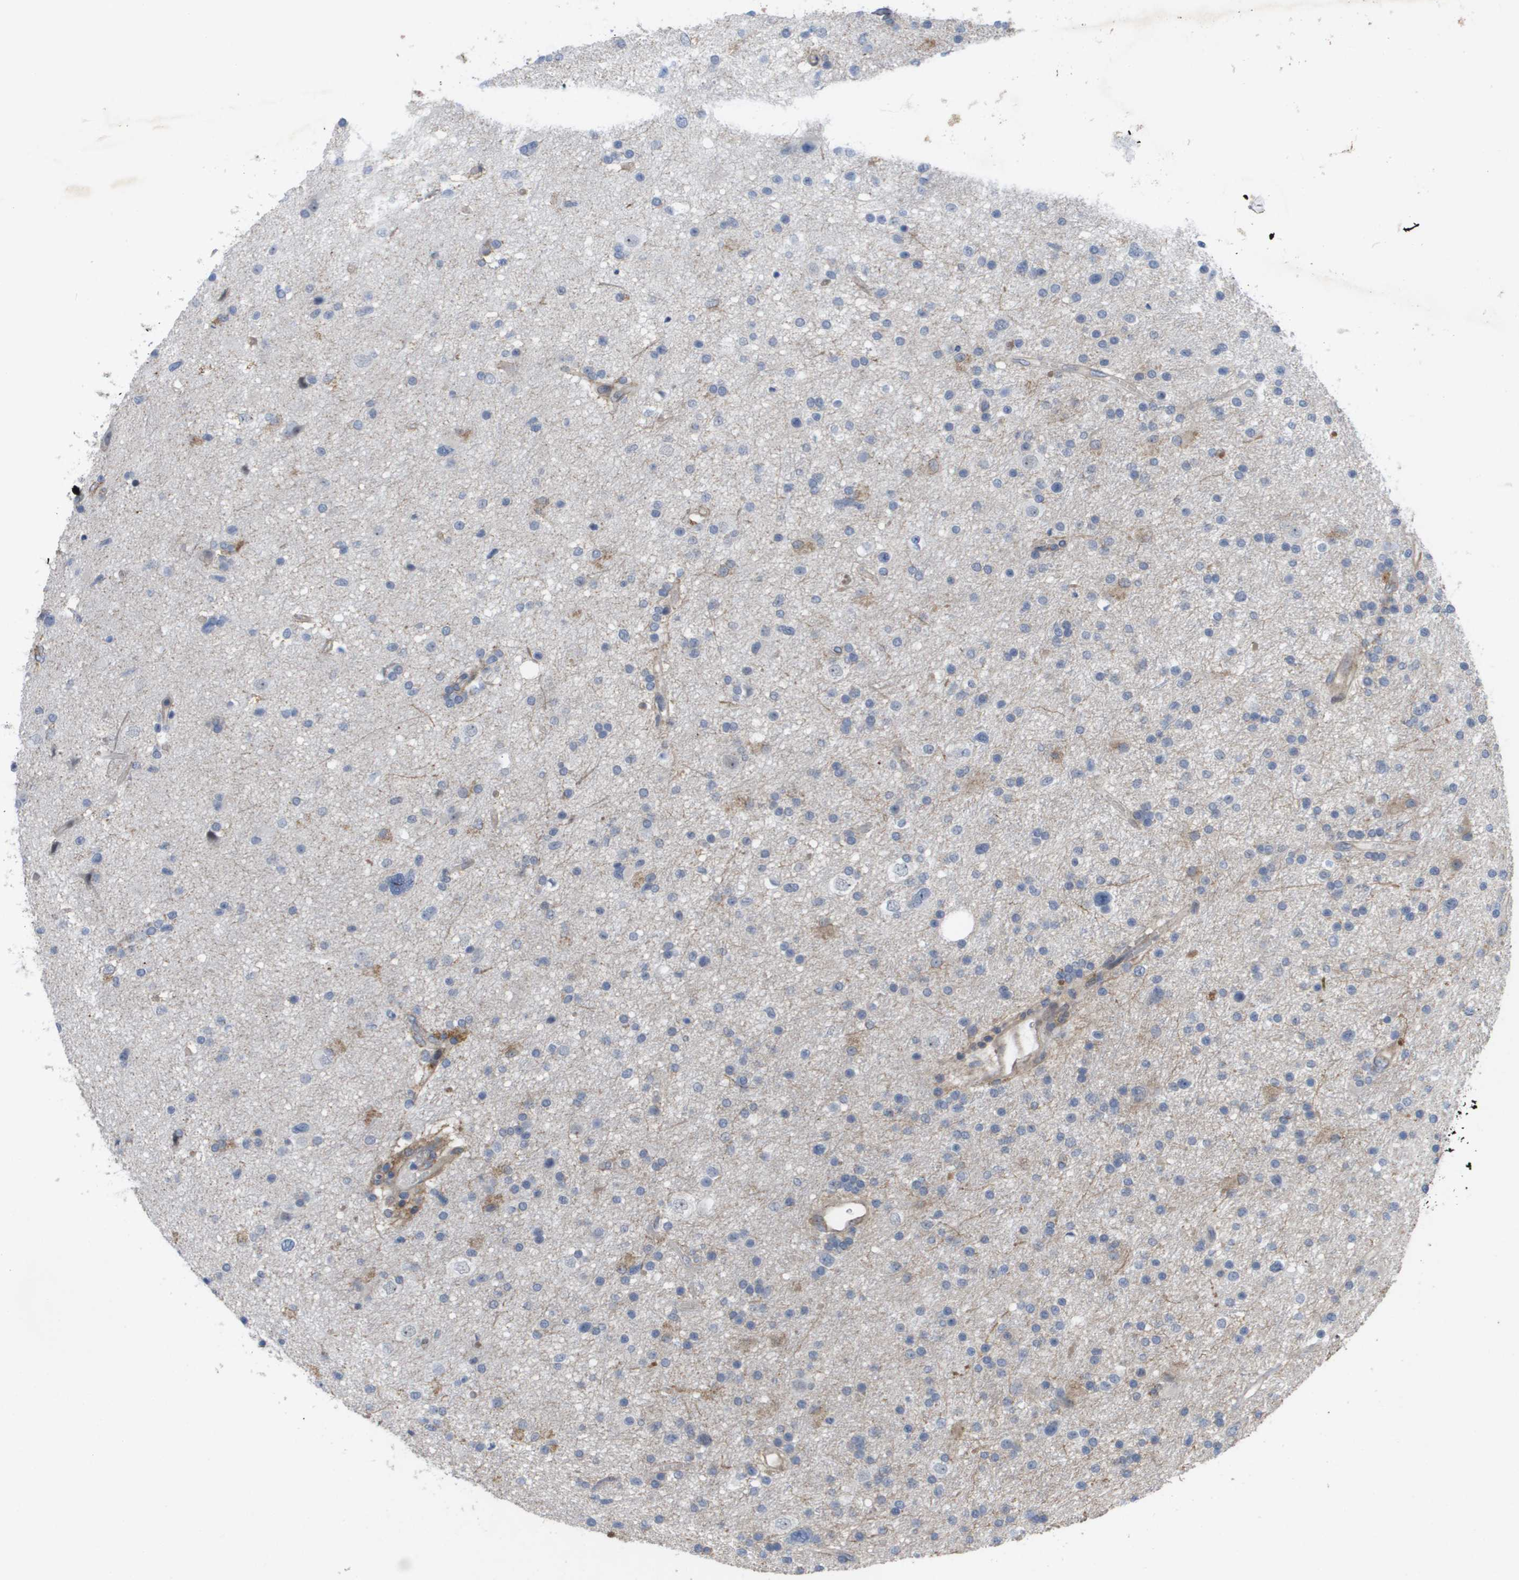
{"staining": {"intensity": "weak", "quantity": "<25%", "location": "cytoplasmic/membranous"}, "tissue": "glioma", "cell_type": "Tumor cells", "image_type": "cancer", "snomed": [{"axis": "morphology", "description": "Glioma, malignant, High grade"}, {"axis": "topography", "description": "Brain"}], "caption": "There is no significant positivity in tumor cells of malignant glioma (high-grade).", "gene": "MTARC2", "patient": {"sex": "male", "age": 33}}